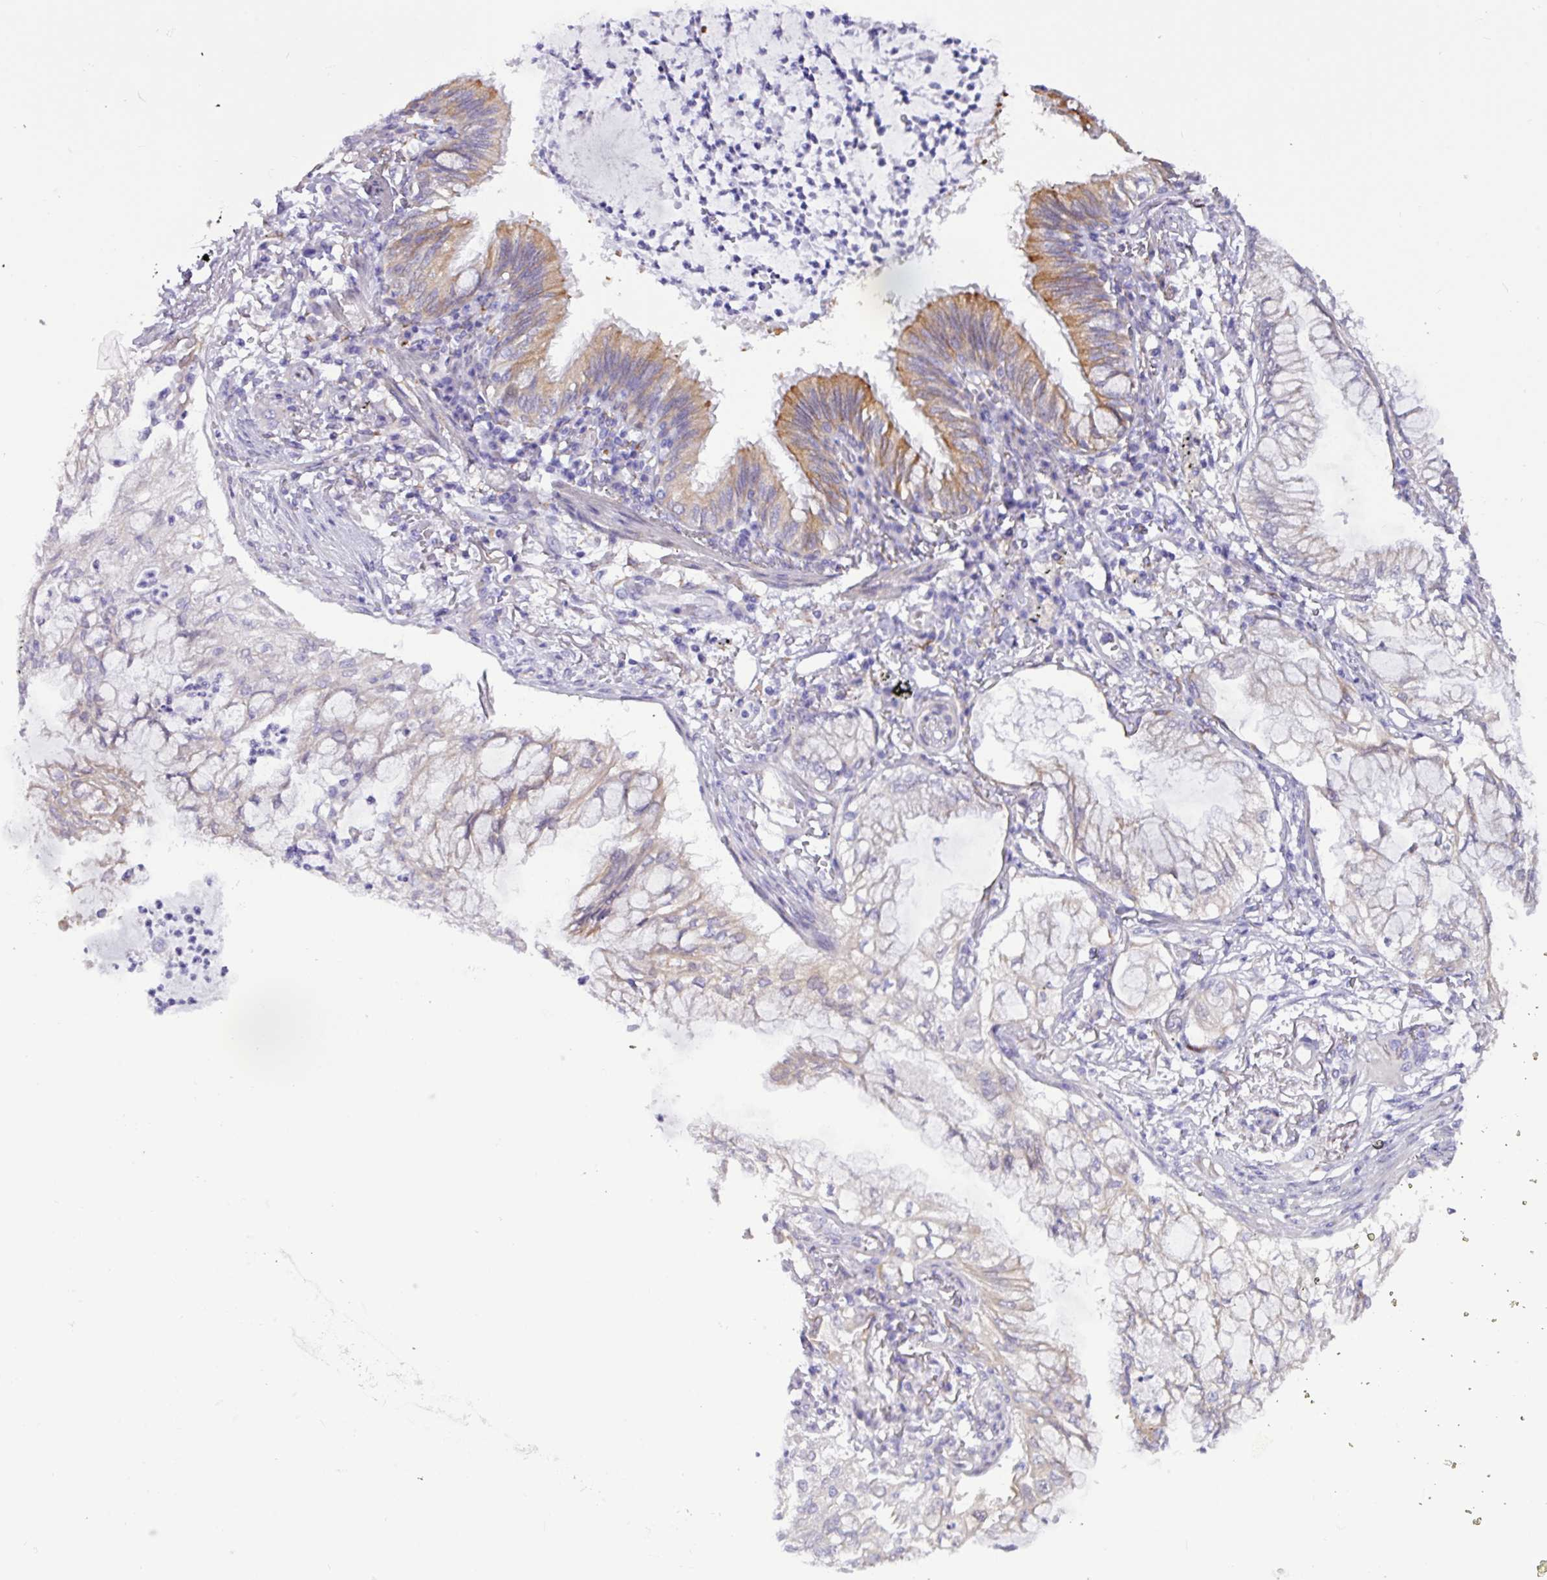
{"staining": {"intensity": "weak", "quantity": "<25%", "location": "cytoplasmic/membranous"}, "tissue": "lung cancer", "cell_type": "Tumor cells", "image_type": "cancer", "snomed": [{"axis": "morphology", "description": "Adenocarcinoma, NOS"}, {"axis": "topography", "description": "Lung"}], "caption": "Tumor cells are negative for brown protein staining in lung cancer (adenocarcinoma).", "gene": "SLC38A1", "patient": {"sex": "female", "age": 70}}